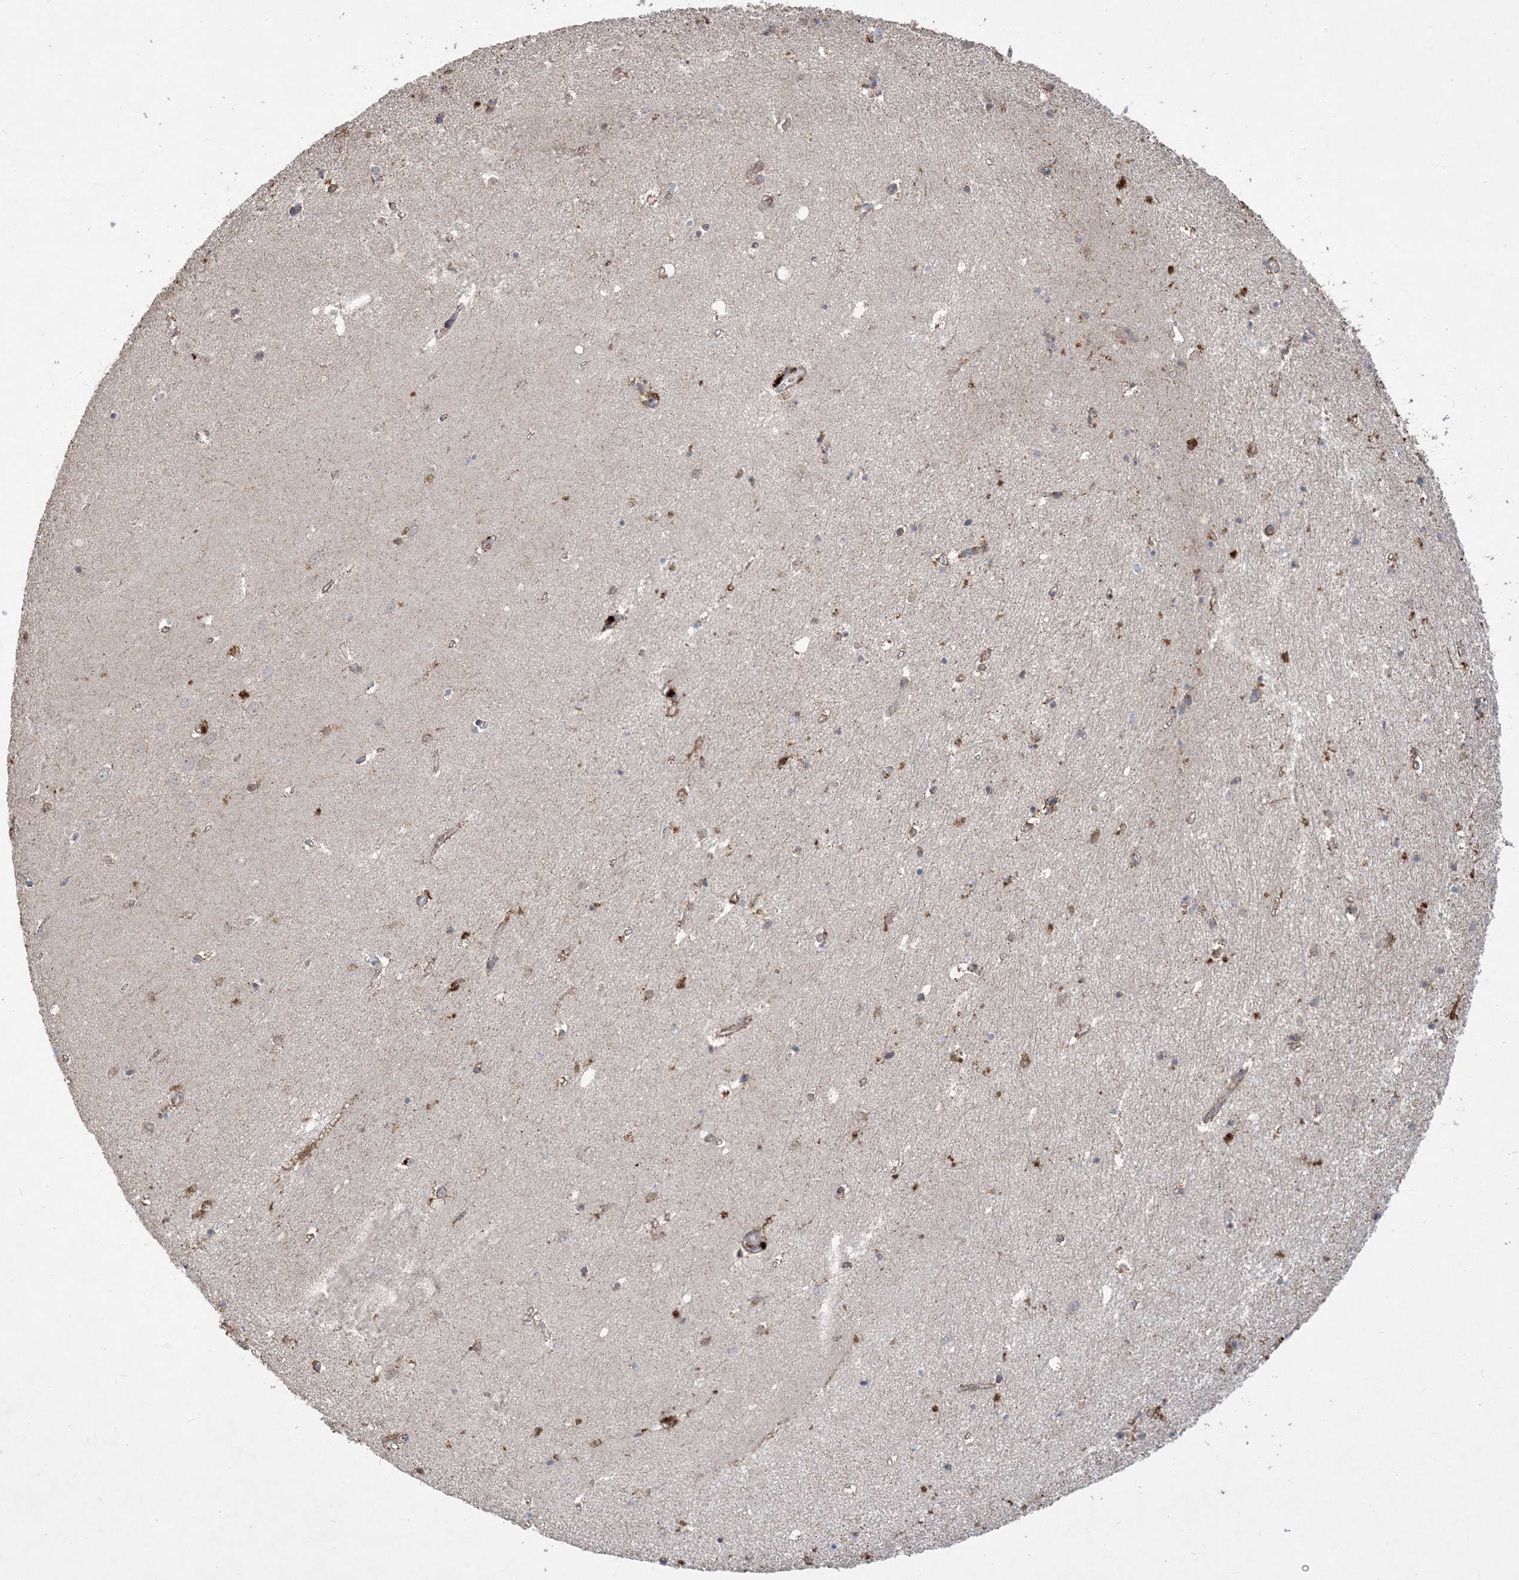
{"staining": {"intensity": "weak", "quantity": "25%-75%", "location": "cytoplasmic/membranous"}, "tissue": "hippocampus", "cell_type": "Glial cells", "image_type": "normal", "snomed": [{"axis": "morphology", "description": "Normal tissue, NOS"}, {"axis": "topography", "description": "Hippocampus"}], "caption": "The histopathology image reveals staining of normal hippocampus, revealing weak cytoplasmic/membranous protein positivity (brown color) within glial cells.", "gene": "MASP2", "patient": {"sex": "female", "age": 64}}